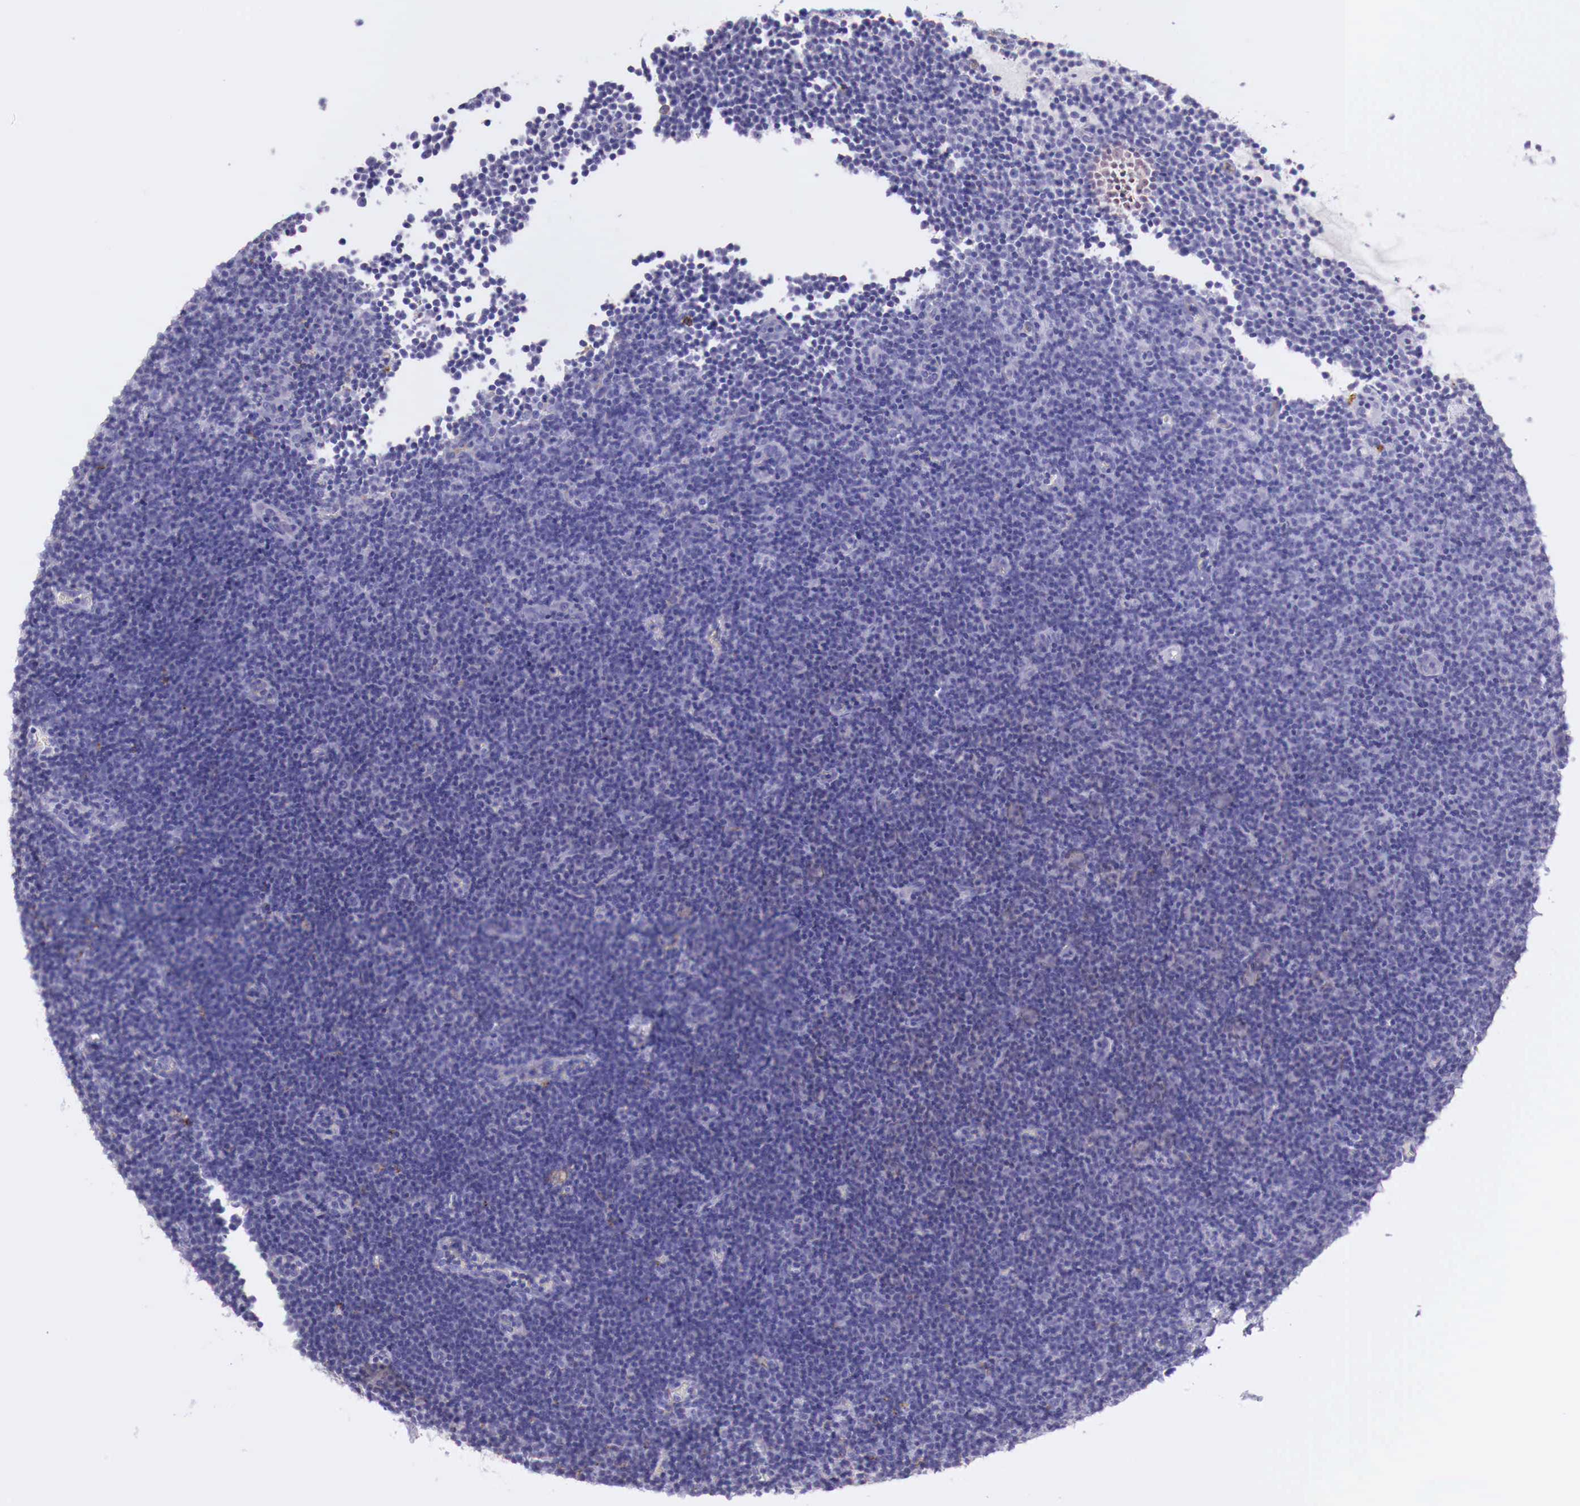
{"staining": {"intensity": "negative", "quantity": "none", "location": "none"}, "tissue": "lymphoma", "cell_type": "Tumor cells", "image_type": "cancer", "snomed": [{"axis": "morphology", "description": "Malignant lymphoma, non-Hodgkin's type, Low grade"}, {"axis": "topography", "description": "Lymph node"}], "caption": "Immunohistochemical staining of malignant lymphoma, non-Hodgkin's type (low-grade) exhibits no significant expression in tumor cells.", "gene": "MSR1", "patient": {"sex": "male", "age": 57}}